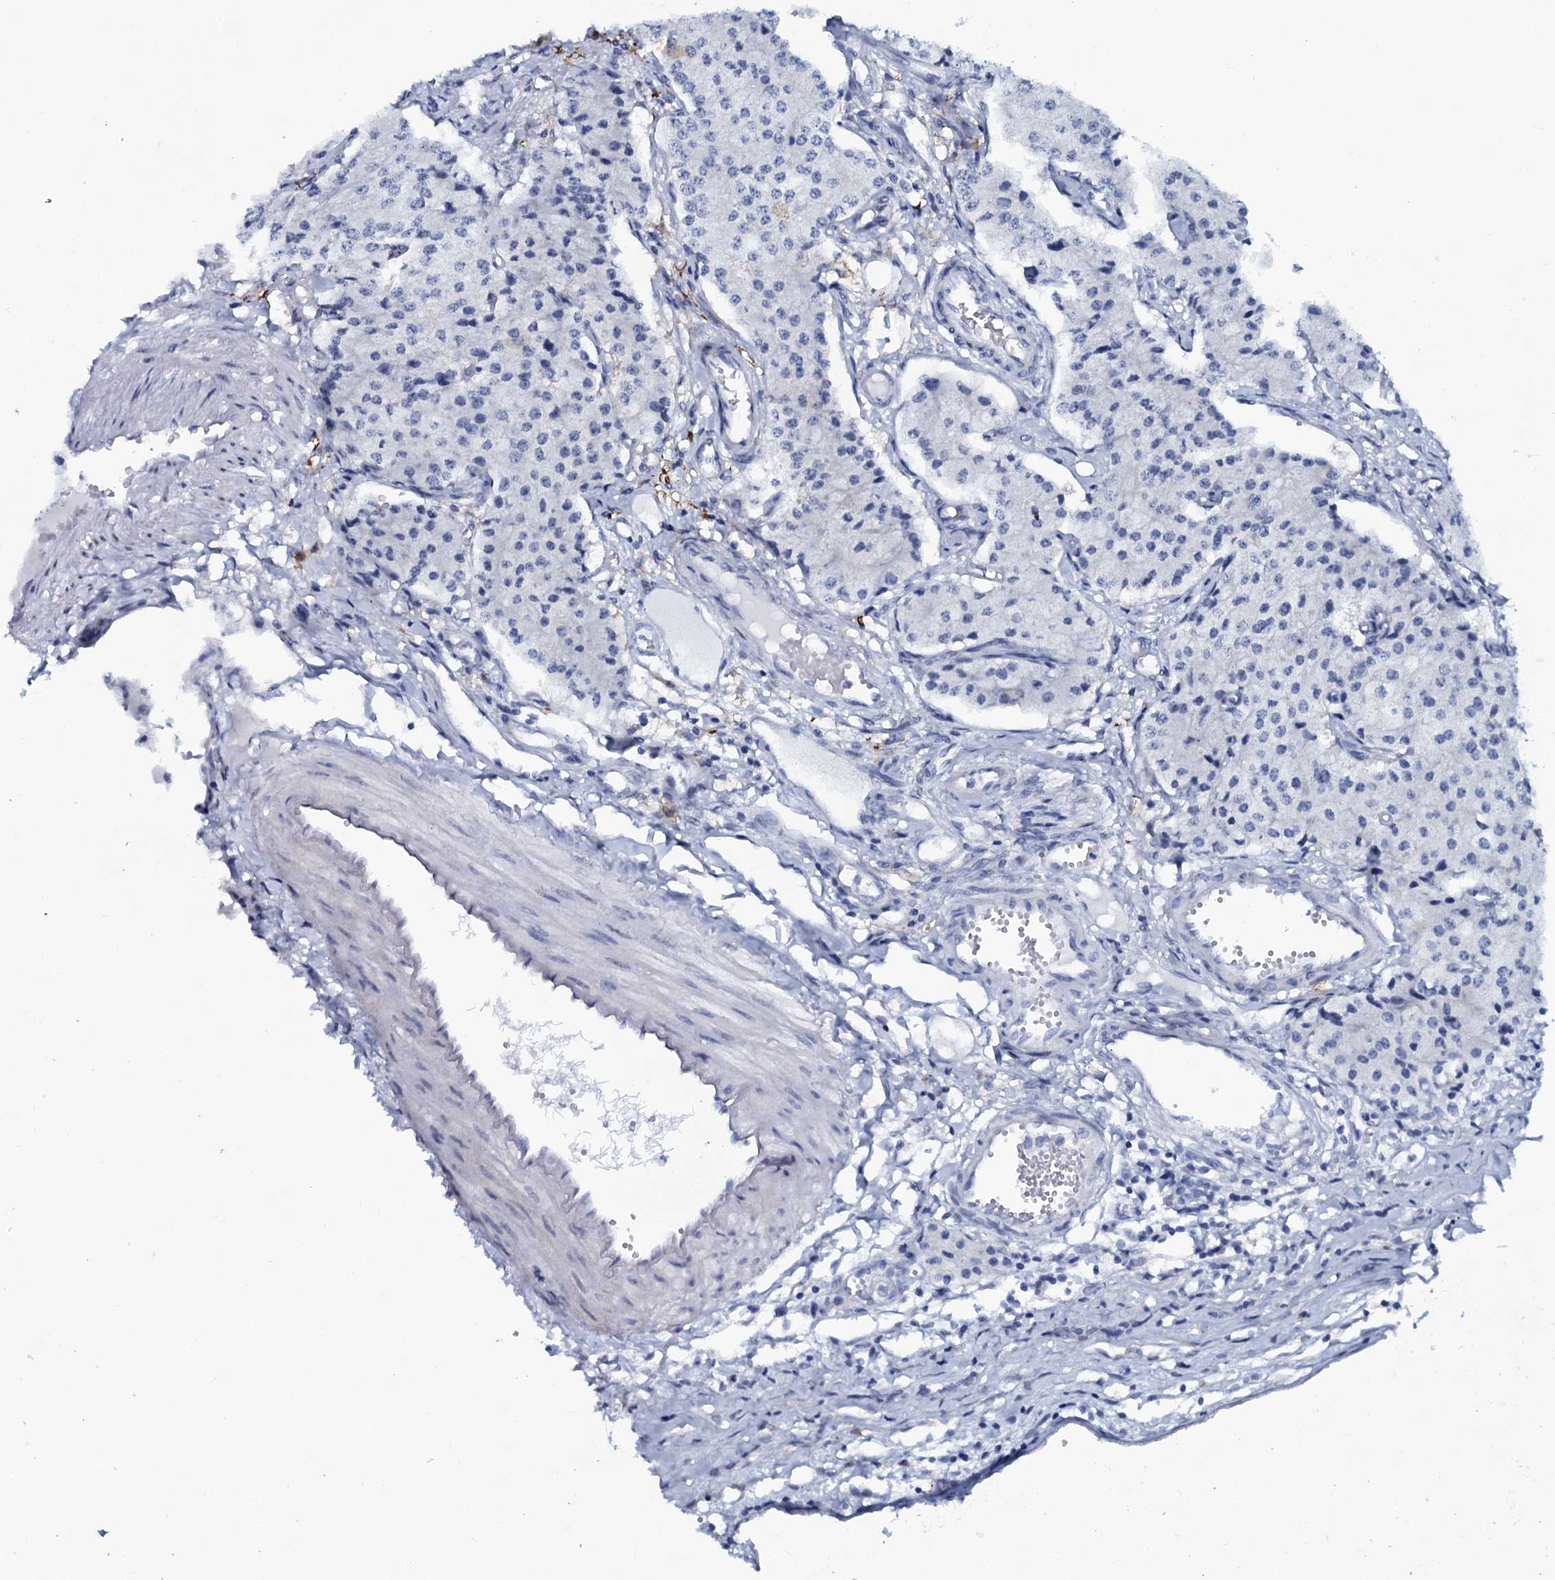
{"staining": {"intensity": "negative", "quantity": "none", "location": "none"}, "tissue": "carcinoid", "cell_type": "Tumor cells", "image_type": "cancer", "snomed": [{"axis": "morphology", "description": "Carcinoid, malignant, NOS"}, {"axis": "topography", "description": "Colon"}], "caption": "A photomicrograph of carcinoid (malignant) stained for a protein demonstrates no brown staining in tumor cells.", "gene": "SLC4A7", "patient": {"sex": "female", "age": 52}}